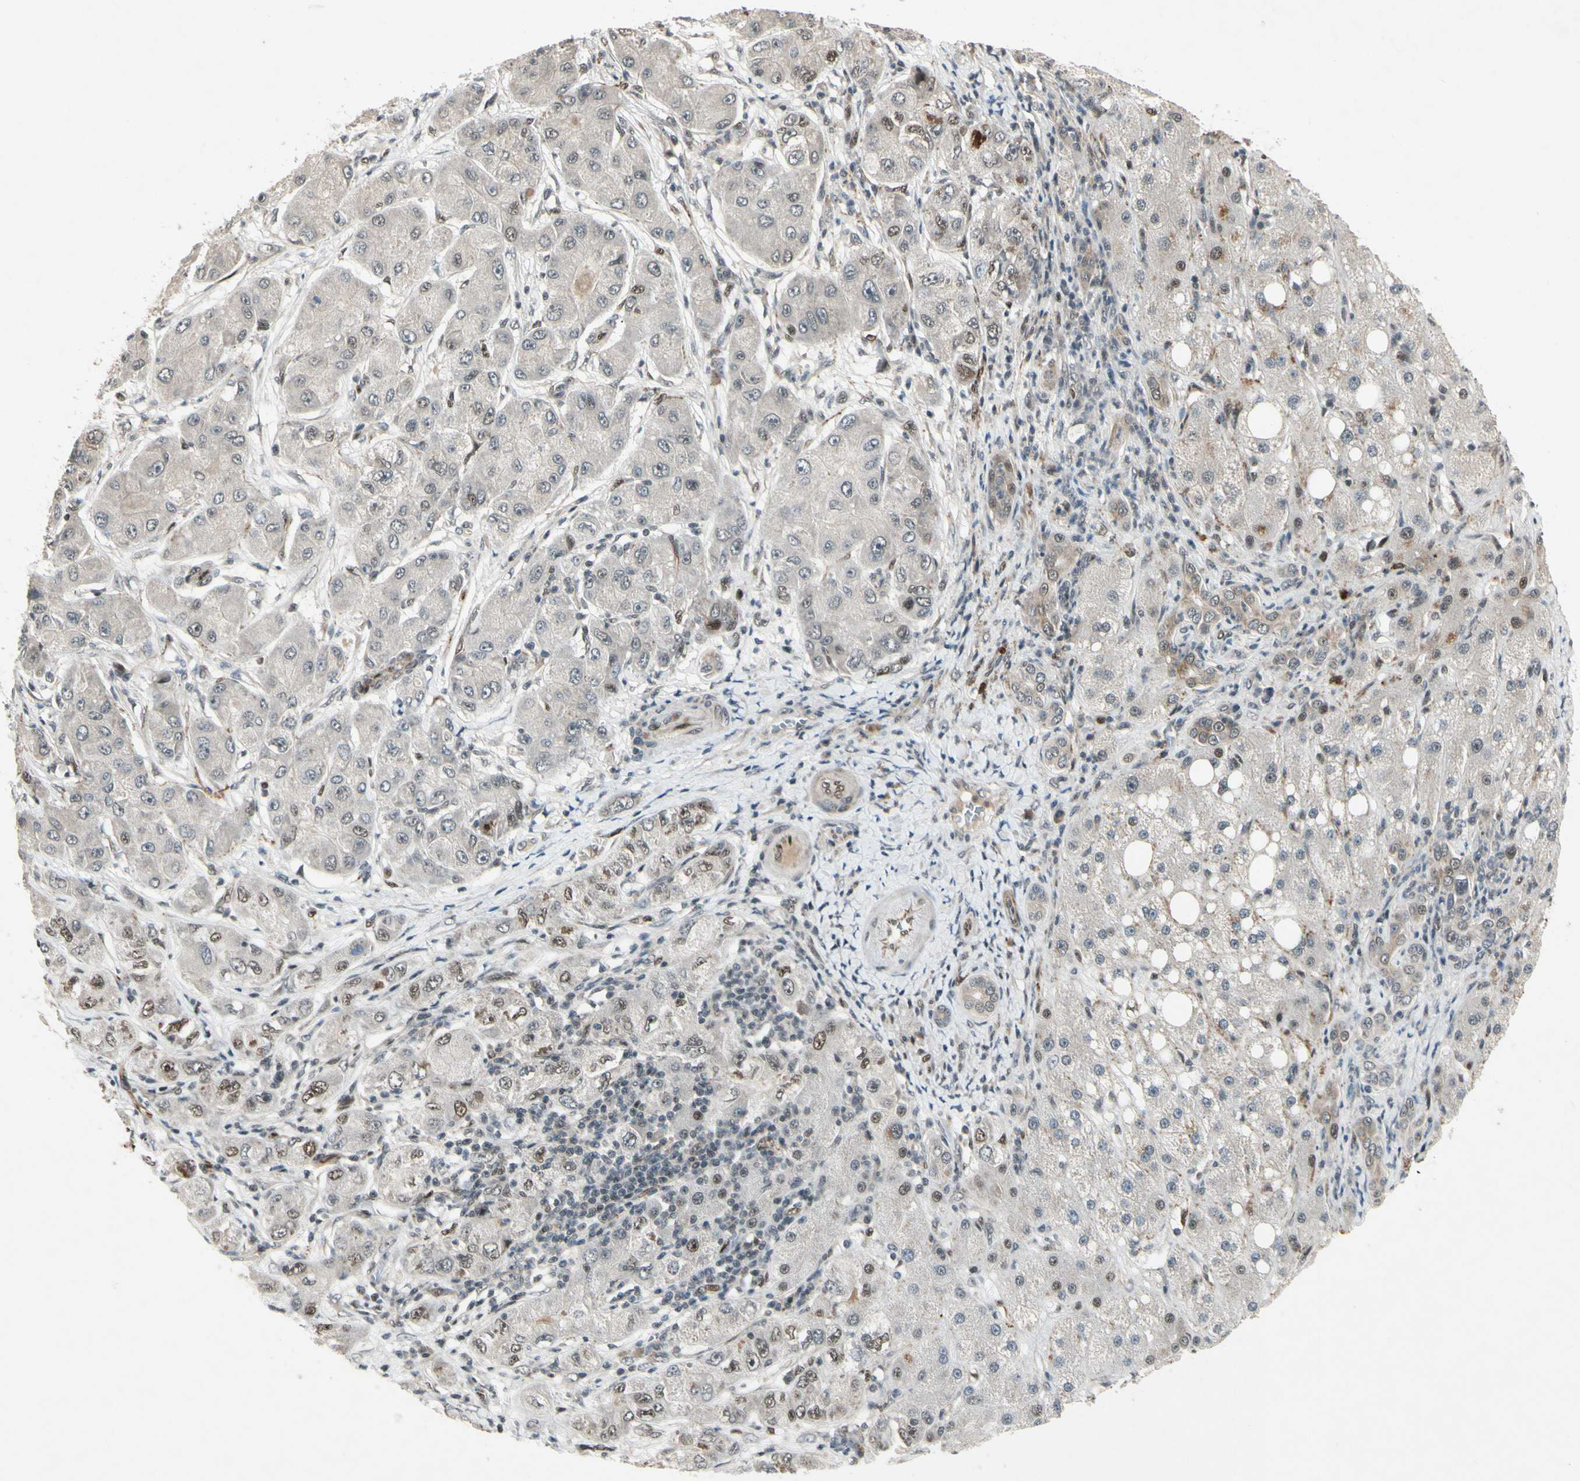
{"staining": {"intensity": "moderate", "quantity": "<25%", "location": "nuclear"}, "tissue": "liver cancer", "cell_type": "Tumor cells", "image_type": "cancer", "snomed": [{"axis": "morphology", "description": "Carcinoma, Hepatocellular, NOS"}, {"axis": "topography", "description": "Liver"}], "caption": "IHC (DAB) staining of liver cancer (hepatocellular carcinoma) displays moderate nuclear protein staining in about <25% of tumor cells. (DAB IHC, brown staining for protein, blue staining for nuclei).", "gene": "CDK11A", "patient": {"sex": "male", "age": 80}}